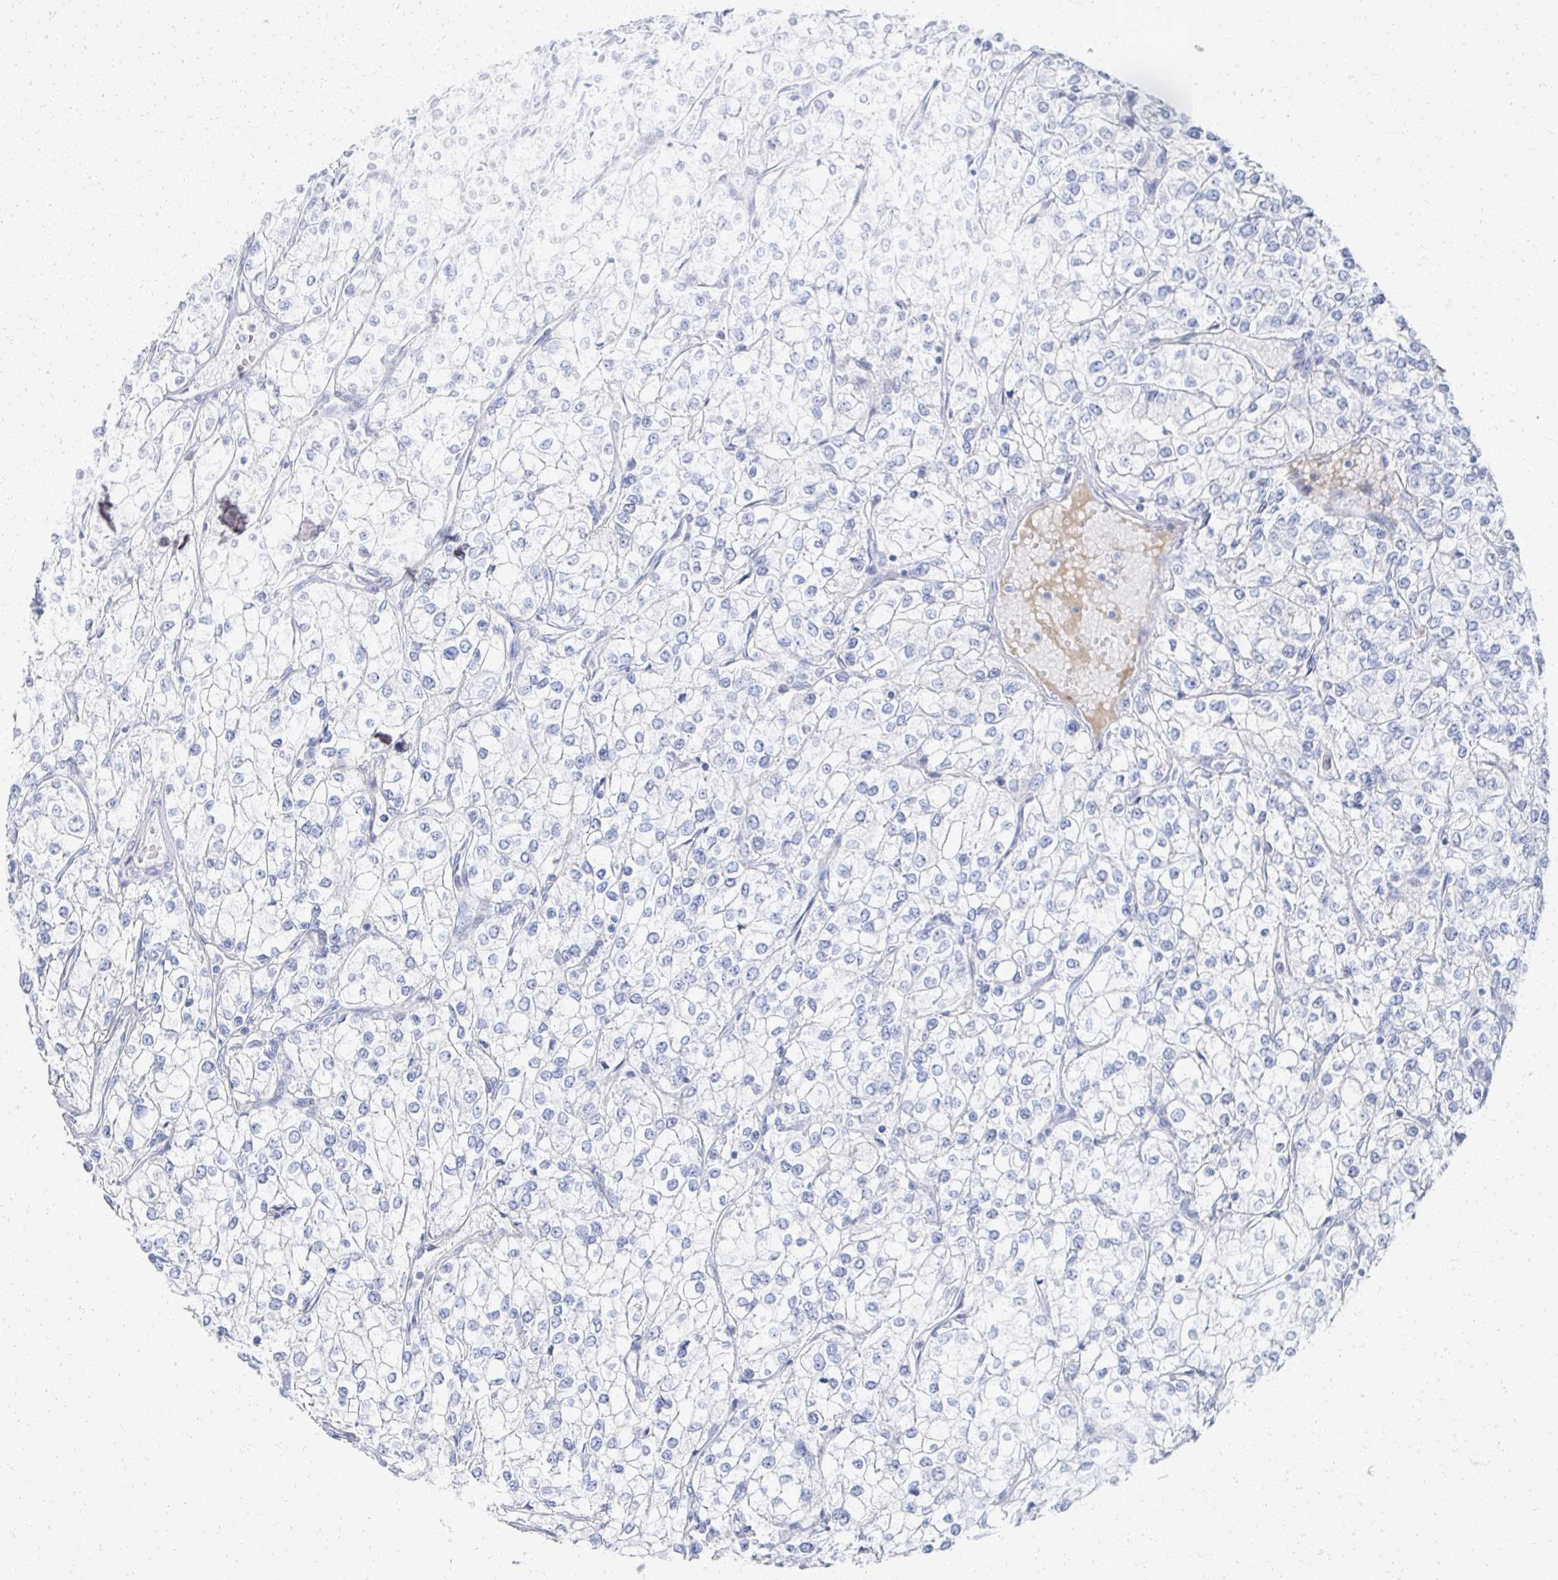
{"staining": {"intensity": "negative", "quantity": "none", "location": "none"}, "tissue": "renal cancer", "cell_type": "Tumor cells", "image_type": "cancer", "snomed": [{"axis": "morphology", "description": "Adenocarcinoma, NOS"}, {"axis": "topography", "description": "Kidney"}], "caption": "The histopathology image displays no significant expression in tumor cells of adenocarcinoma (renal).", "gene": "PRR20A", "patient": {"sex": "male", "age": 80}}